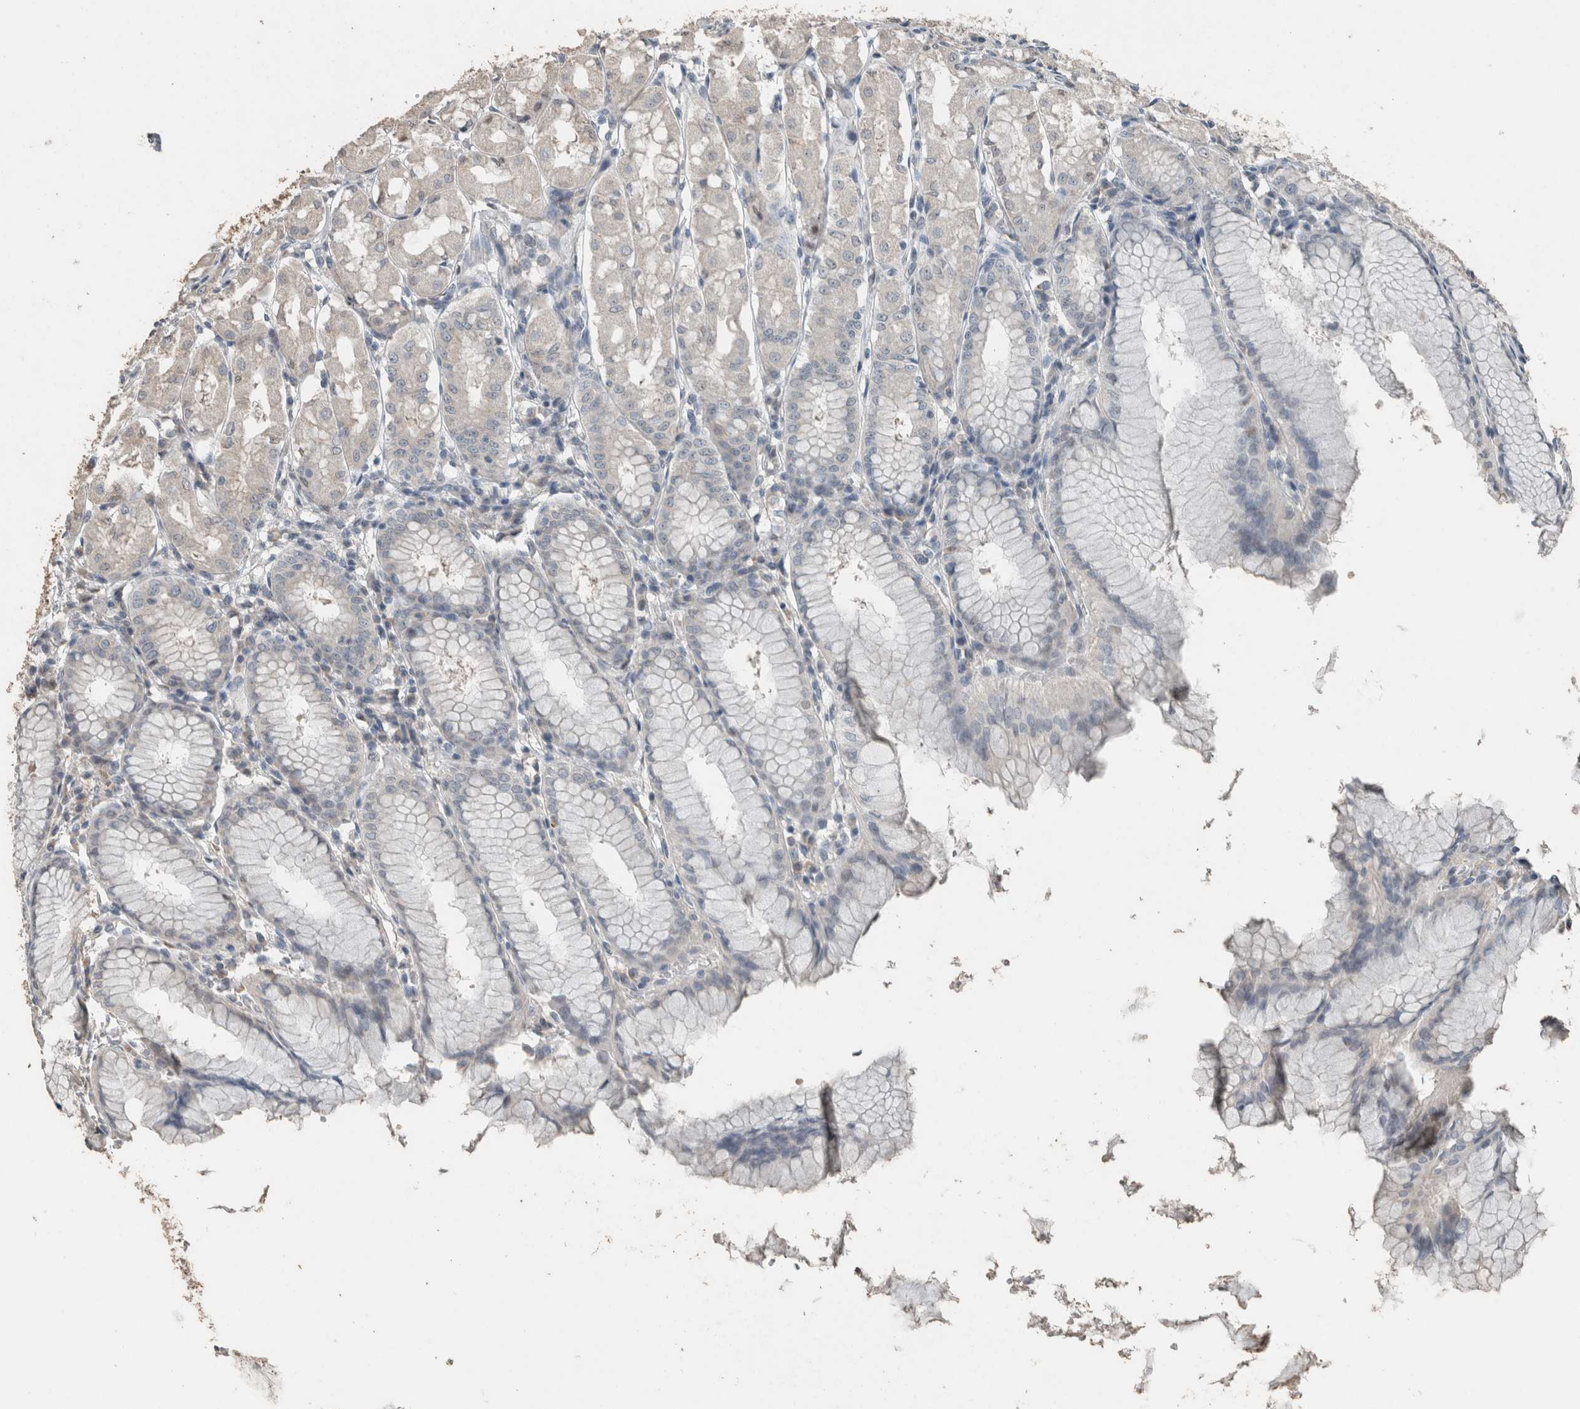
{"staining": {"intensity": "weak", "quantity": "25%-75%", "location": "cytoplasmic/membranous"}, "tissue": "stomach", "cell_type": "Glandular cells", "image_type": "normal", "snomed": [{"axis": "morphology", "description": "Normal tissue, NOS"}, {"axis": "topography", "description": "Stomach, lower"}], "caption": "Stomach stained with DAB immunohistochemistry (IHC) exhibits low levels of weak cytoplasmic/membranous positivity in about 25%-75% of glandular cells.", "gene": "ACVR2B", "patient": {"sex": "female", "age": 56}}